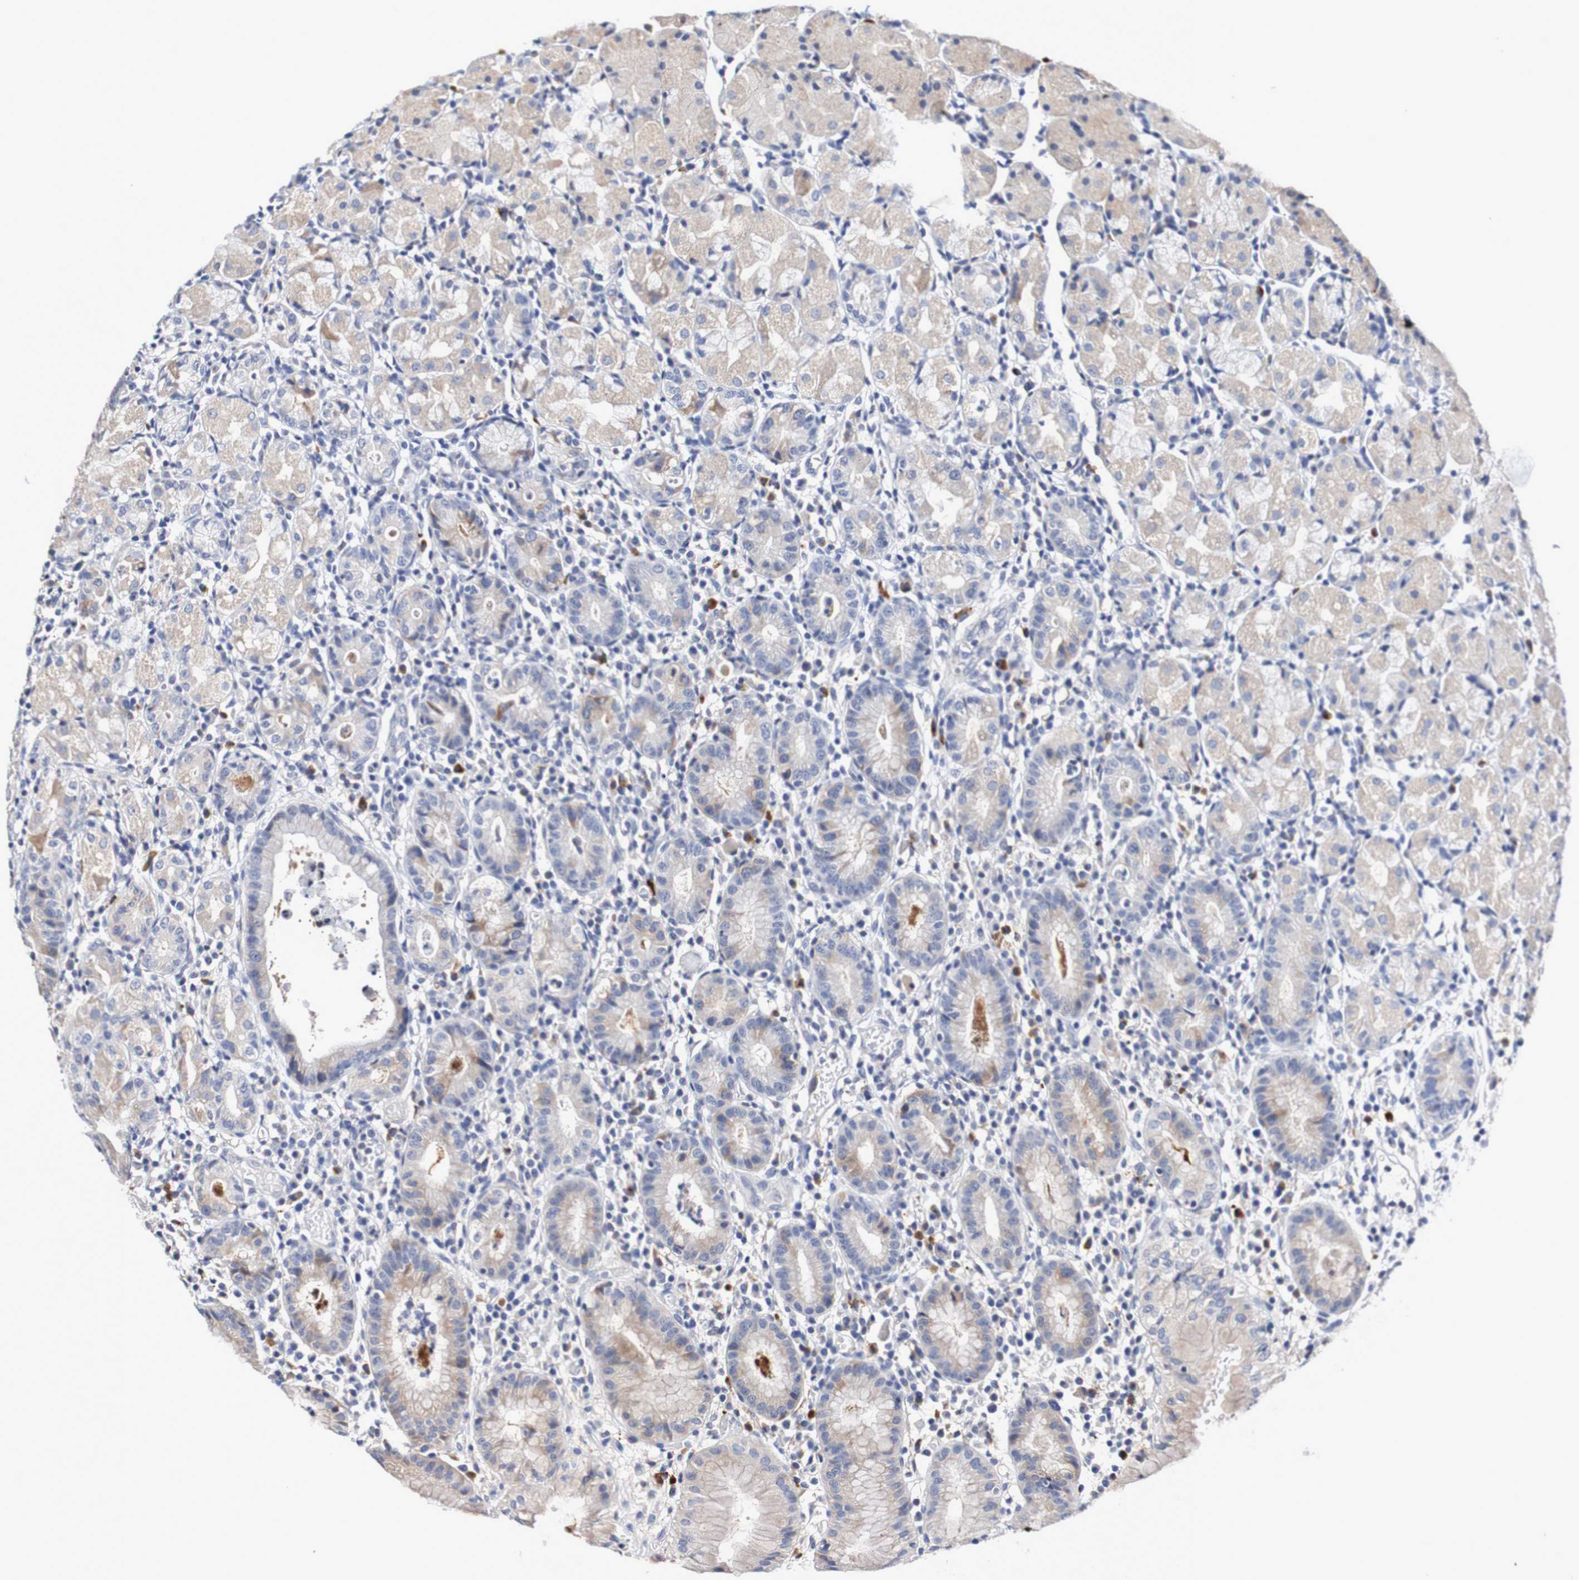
{"staining": {"intensity": "moderate", "quantity": "<25%", "location": "cytoplasmic/membranous"}, "tissue": "stomach", "cell_type": "Glandular cells", "image_type": "normal", "snomed": [{"axis": "morphology", "description": "Normal tissue, NOS"}, {"axis": "topography", "description": "Stomach"}, {"axis": "topography", "description": "Stomach, lower"}], "caption": "An immunohistochemistry micrograph of normal tissue is shown. Protein staining in brown shows moderate cytoplasmic/membranous positivity in stomach within glandular cells. (DAB (3,3'-diaminobenzidine) = brown stain, brightfield microscopy at high magnification).", "gene": "ACVR1C", "patient": {"sex": "female", "age": 75}}